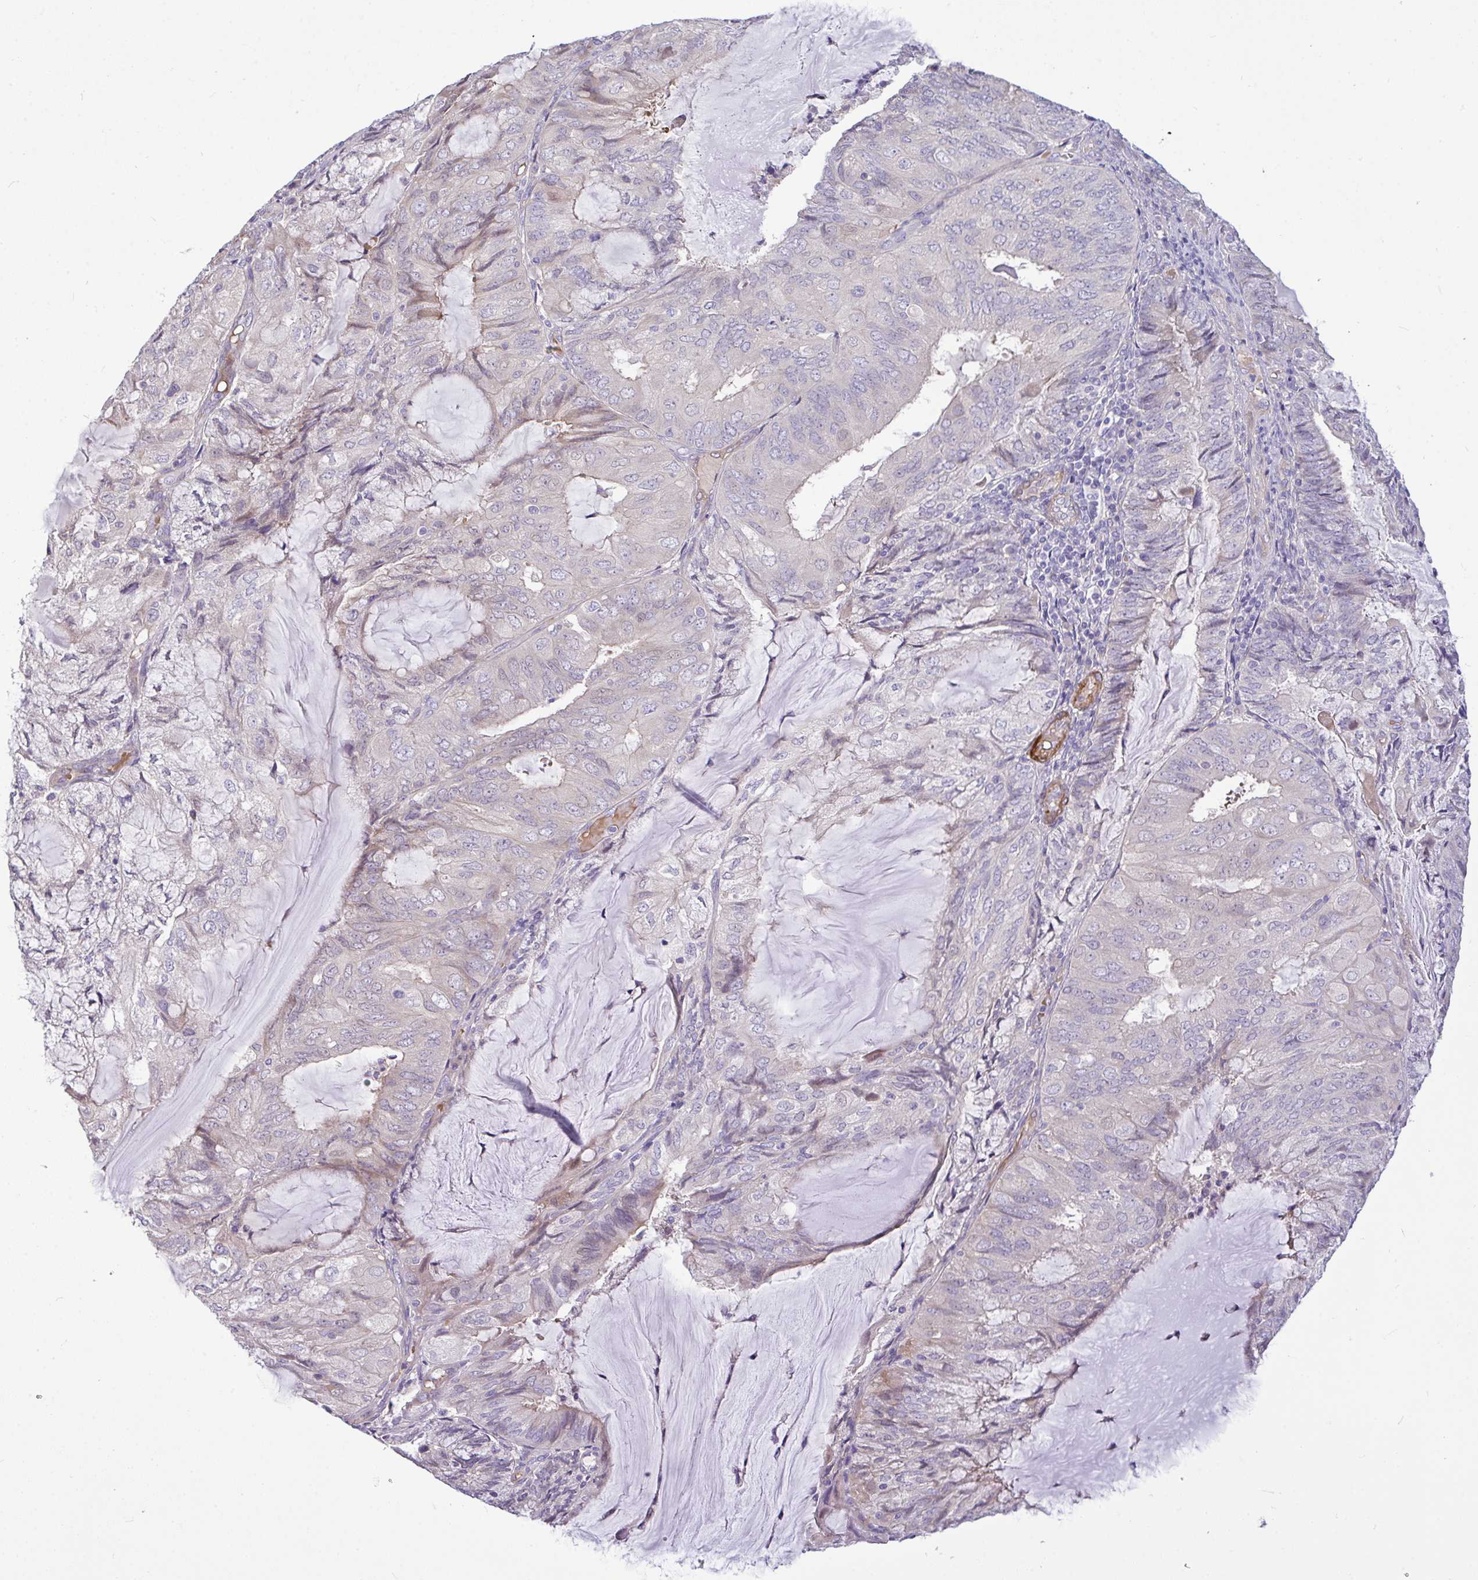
{"staining": {"intensity": "negative", "quantity": "none", "location": "none"}, "tissue": "endometrial cancer", "cell_type": "Tumor cells", "image_type": "cancer", "snomed": [{"axis": "morphology", "description": "Adenocarcinoma, NOS"}, {"axis": "topography", "description": "Endometrium"}], "caption": "The photomicrograph displays no significant staining in tumor cells of adenocarcinoma (endometrial).", "gene": "MOCS1", "patient": {"sex": "female", "age": 81}}